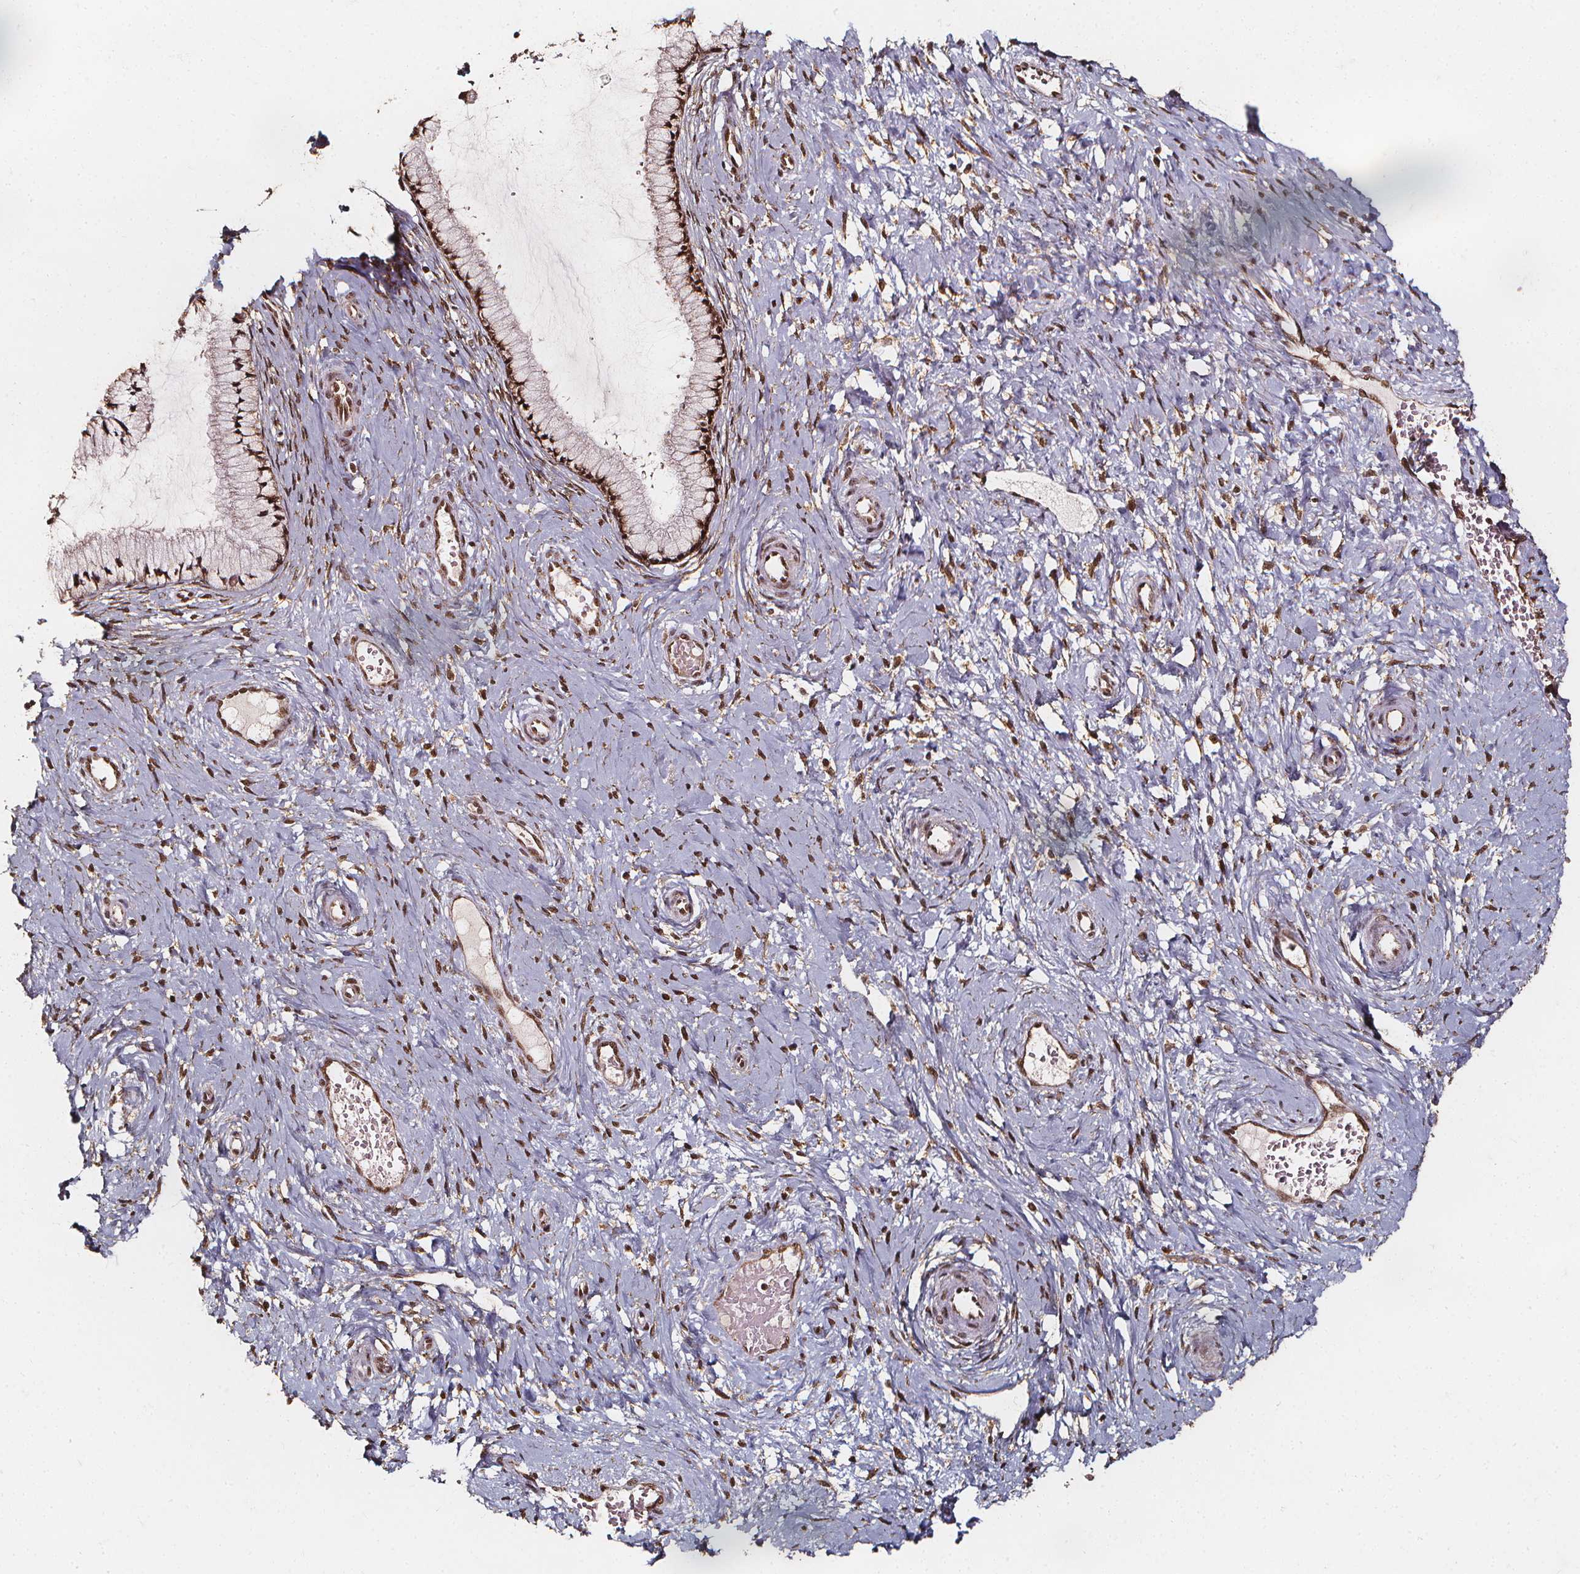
{"staining": {"intensity": "moderate", "quantity": ">75%", "location": "nuclear"}, "tissue": "cervix", "cell_type": "Glandular cells", "image_type": "normal", "snomed": [{"axis": "morphology", "description": "Normal tissue, NOS"}, {"axis": "topography", "description": "Cervix"}], "caption": "Brown immunohistochemical staining in normal cervix reveals moderate nuclear expression in about >75% of glandular cells. (DAB (3,3'-diaminobenzidine) IHC with brightfield microscopy, high magnification).", "gene": "SMN1", "patient": {"sex": "female", "age": 37}}